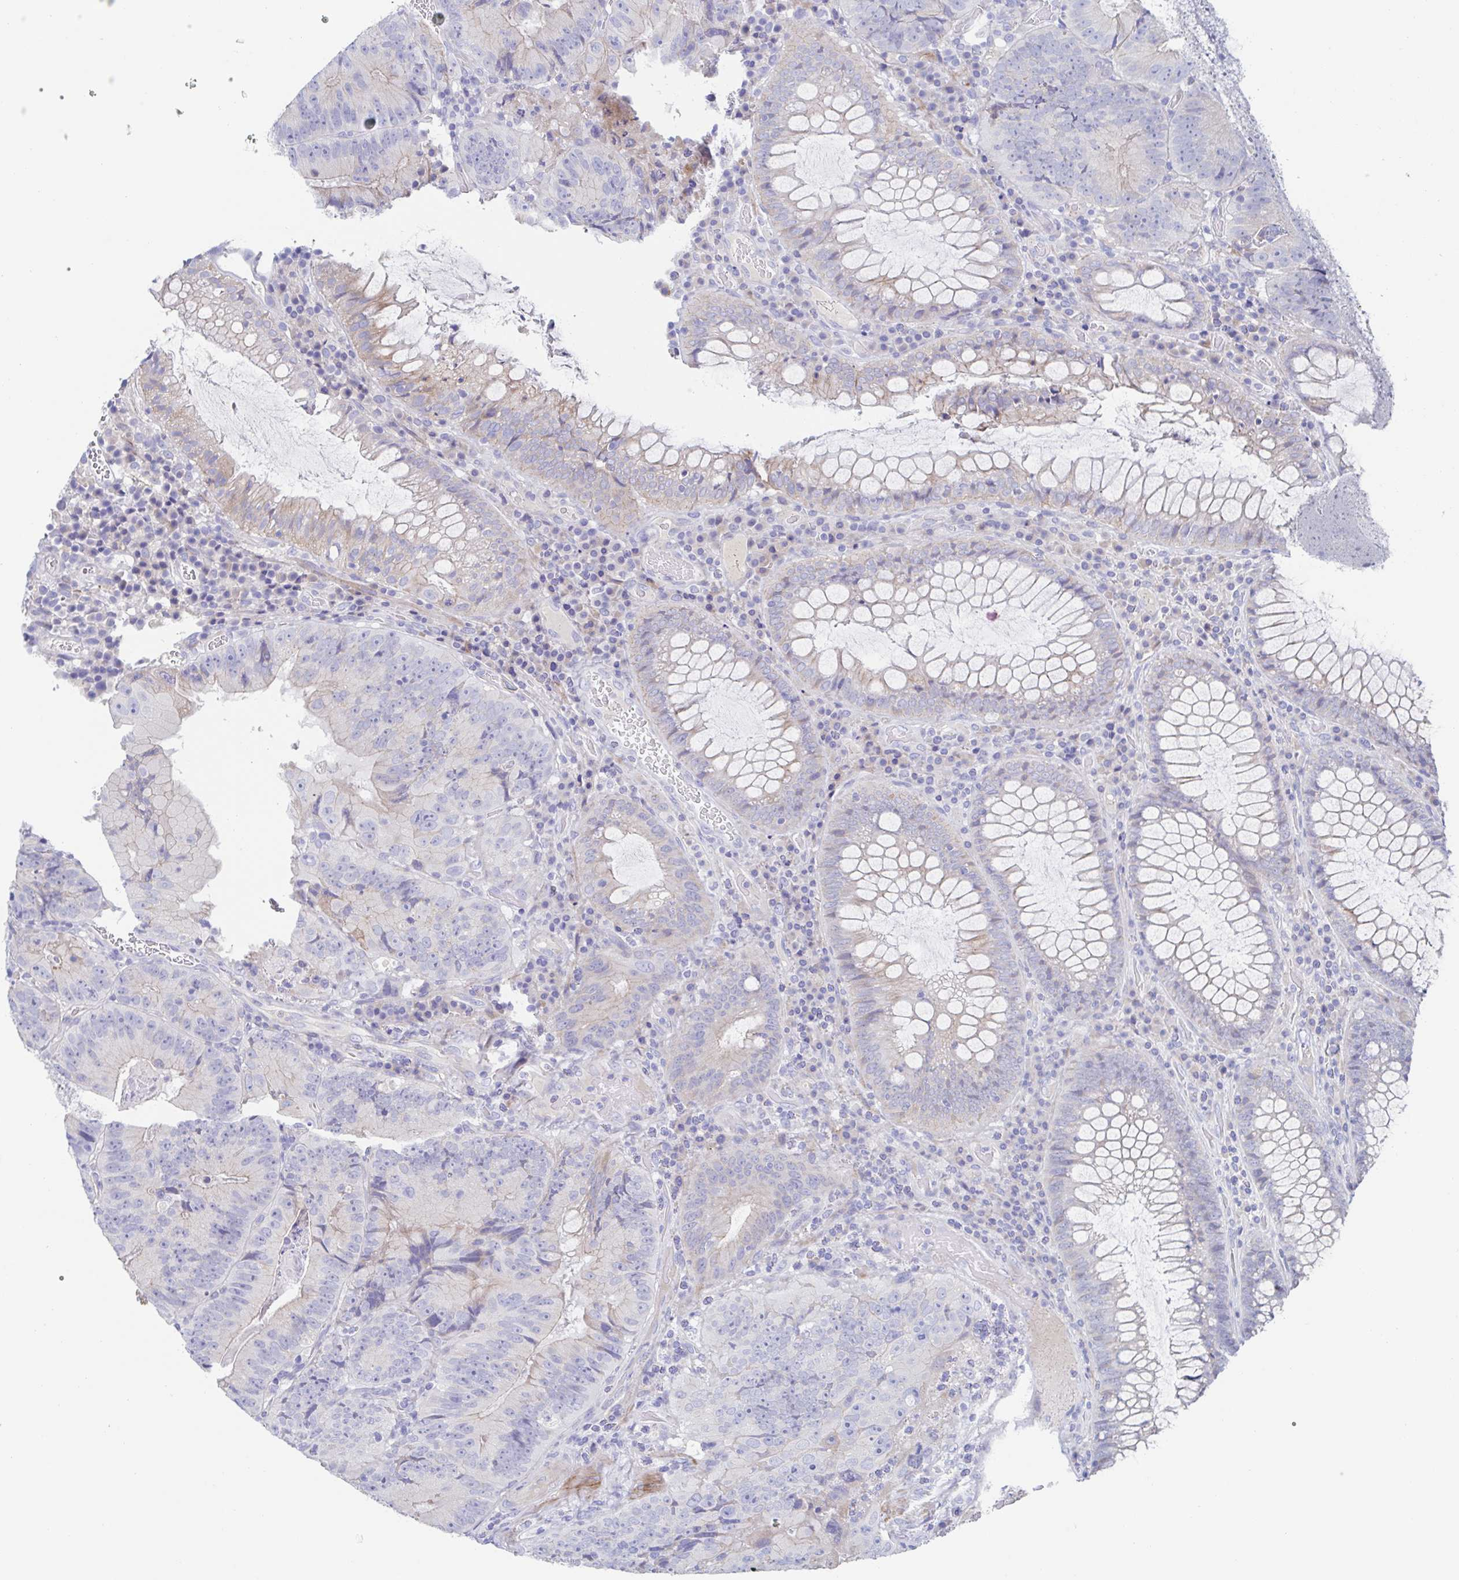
{"staining": {"intensity": "negative", "quantity": "none", "location": "none"}, "tissue": "colorectal cancer", "cell_type": "Tumor cells", "image_type": "cancer", "snomed": [{"axis": "morphology", "description": "Adenocarcinoma, NOS"}, {"axis": "topography", "description": "Colon"}], "caption": "This is a image of immunohistochemistry (IHC) staining of colorectal cancer, which shows no positivity in tumor cells.", "gene": "CDH2", "patient": {"sex": "female", "age": 86}}